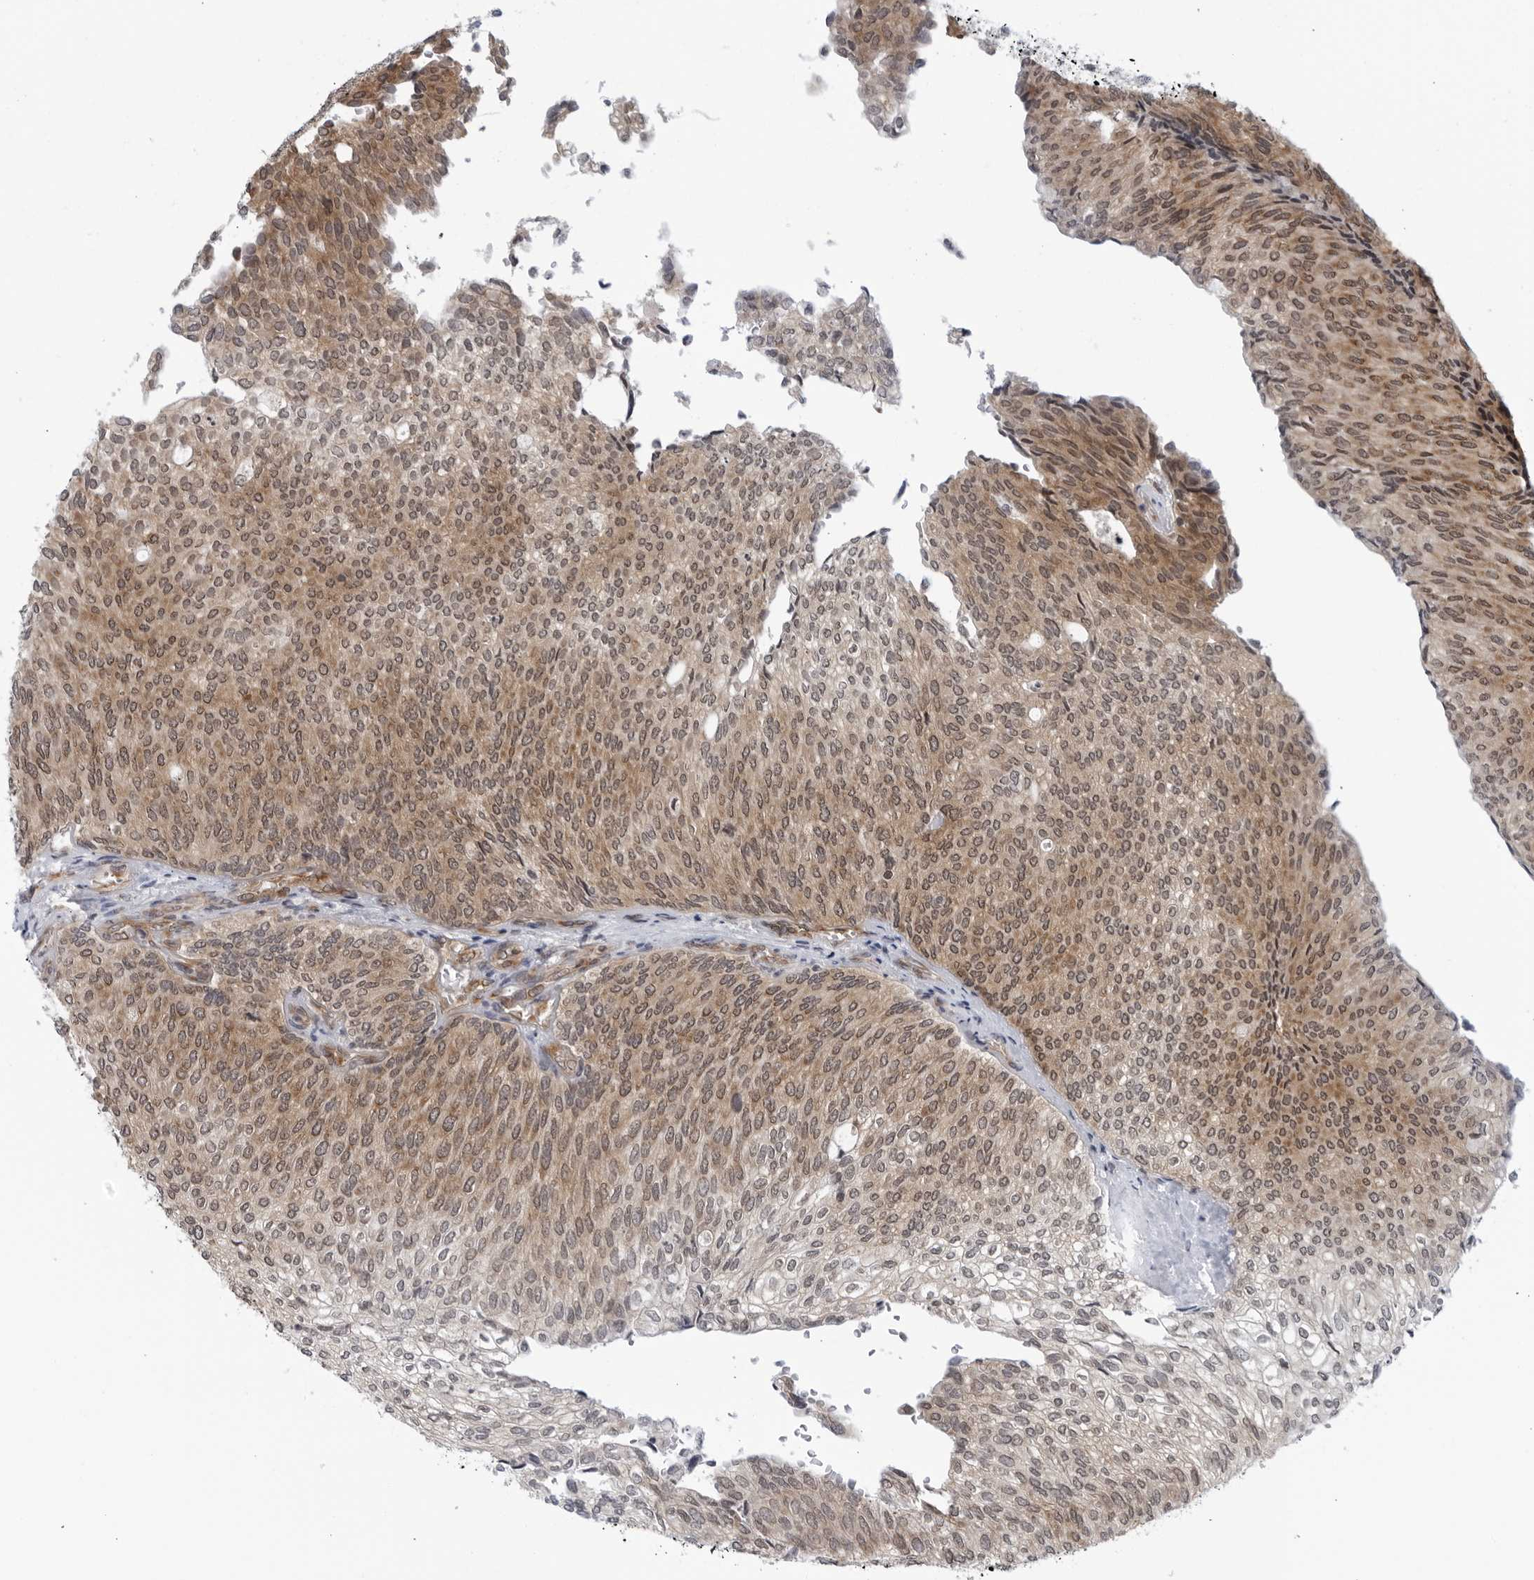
{"staining": {"intensity": "moderate", "quantity": ">75%", "location": "cytoplasmic/membranous,nuclear"}, "tissue": "urothelial cancer", "cell_type": "Tumor cells", "image_type": "cancer", "snomed": [{"axis": "morphology", "description": "Urothelial carcinoma, Low grade"}, {"axis": "topography", "description": "Urinary bladder"}], "caption": "IHC of urothelial cancer shows medium levels of moderate cytoplasmic/membranous and nuclear positivity in approximately >75% of tumor cells.", "gene": "RC3H1", "patient": {"sex": "female", "age": 79}}